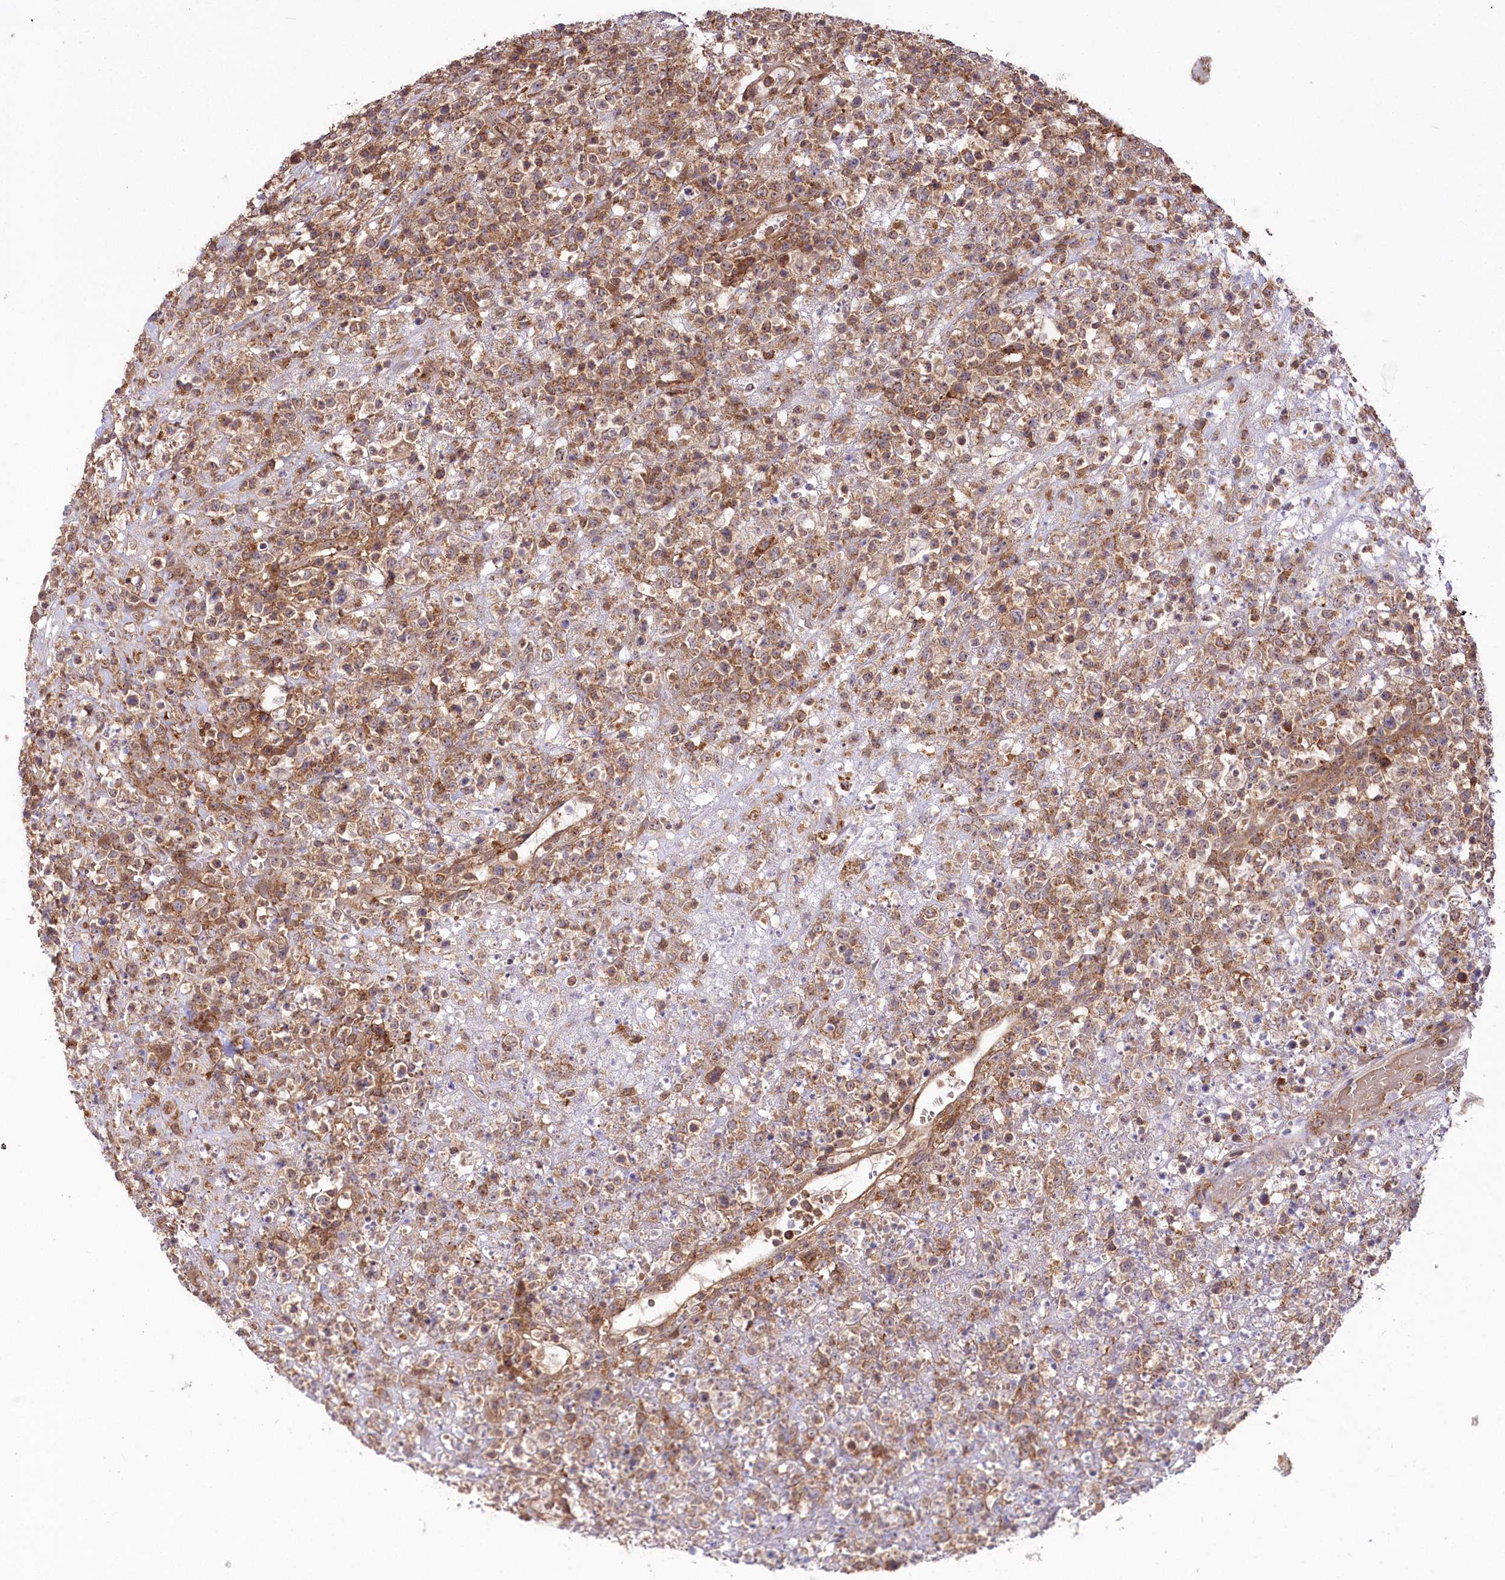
{"staining": {"intensity": "moderate", "quantity": ">75%", "location": "cytoplasmic/membranous"}, "tissue": "lymphoma", "cell_type": "Tumor cells", "image_type": "cancer", "snomed": [{"axis": "morphology", "description": "Malignant lymphoma, non-Hodgkin's type, High grade"}, {"axis": "topography", "description": "Colon"}], "caption": "The histopathology image exhibits immunohistochemical staining of malignant lymphoma, non-Hodgkin's type (high-grade). There is moderate cytoplasmic/membranous staining is present in approximately >75% of tumor cells. (brown staining indicates protein expression, while blue staining denotes nuclei).", "gene": "CCDC91", "patient": {"sex": "female", "age": 53}}